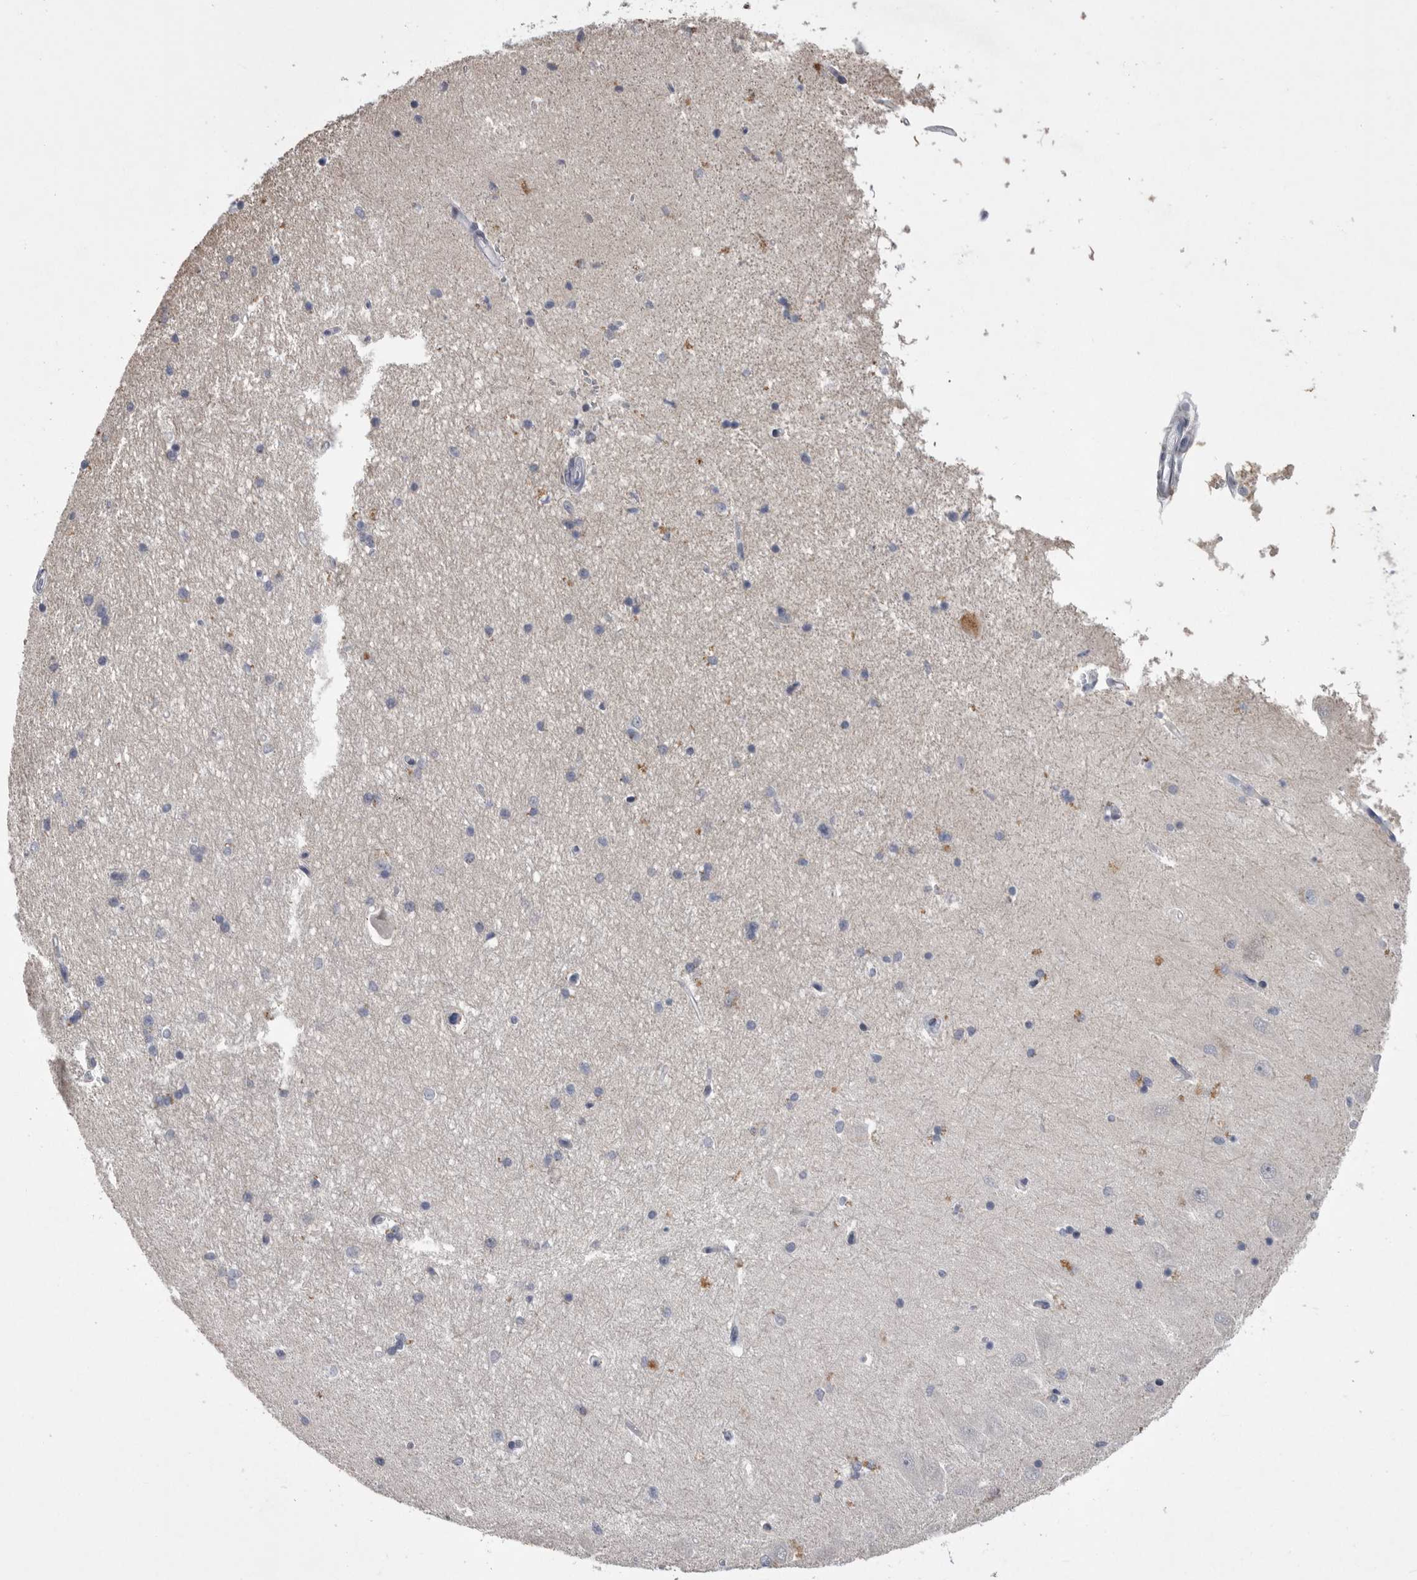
{"staining": {"intensity": "moderate", "quantity": "<25%", "location": "cytoplasmic/membranous"}, "tissue": "hippocampus", "cell_type": "Glial cells", "image_type": "normal", "snomed": [{"axis": "morphology", "description": "Normal tissue, NOS"}, {"axis": "topography", "description": "Hippocampus"}], "caption": "Hippocampus stained for a protein (brown) demonstrates moderate cytoplasmic/membranous positive expression in approximately <25% of glial cells.", "gene": "CRP", "patient": {"sex": "male", "age": 45}}